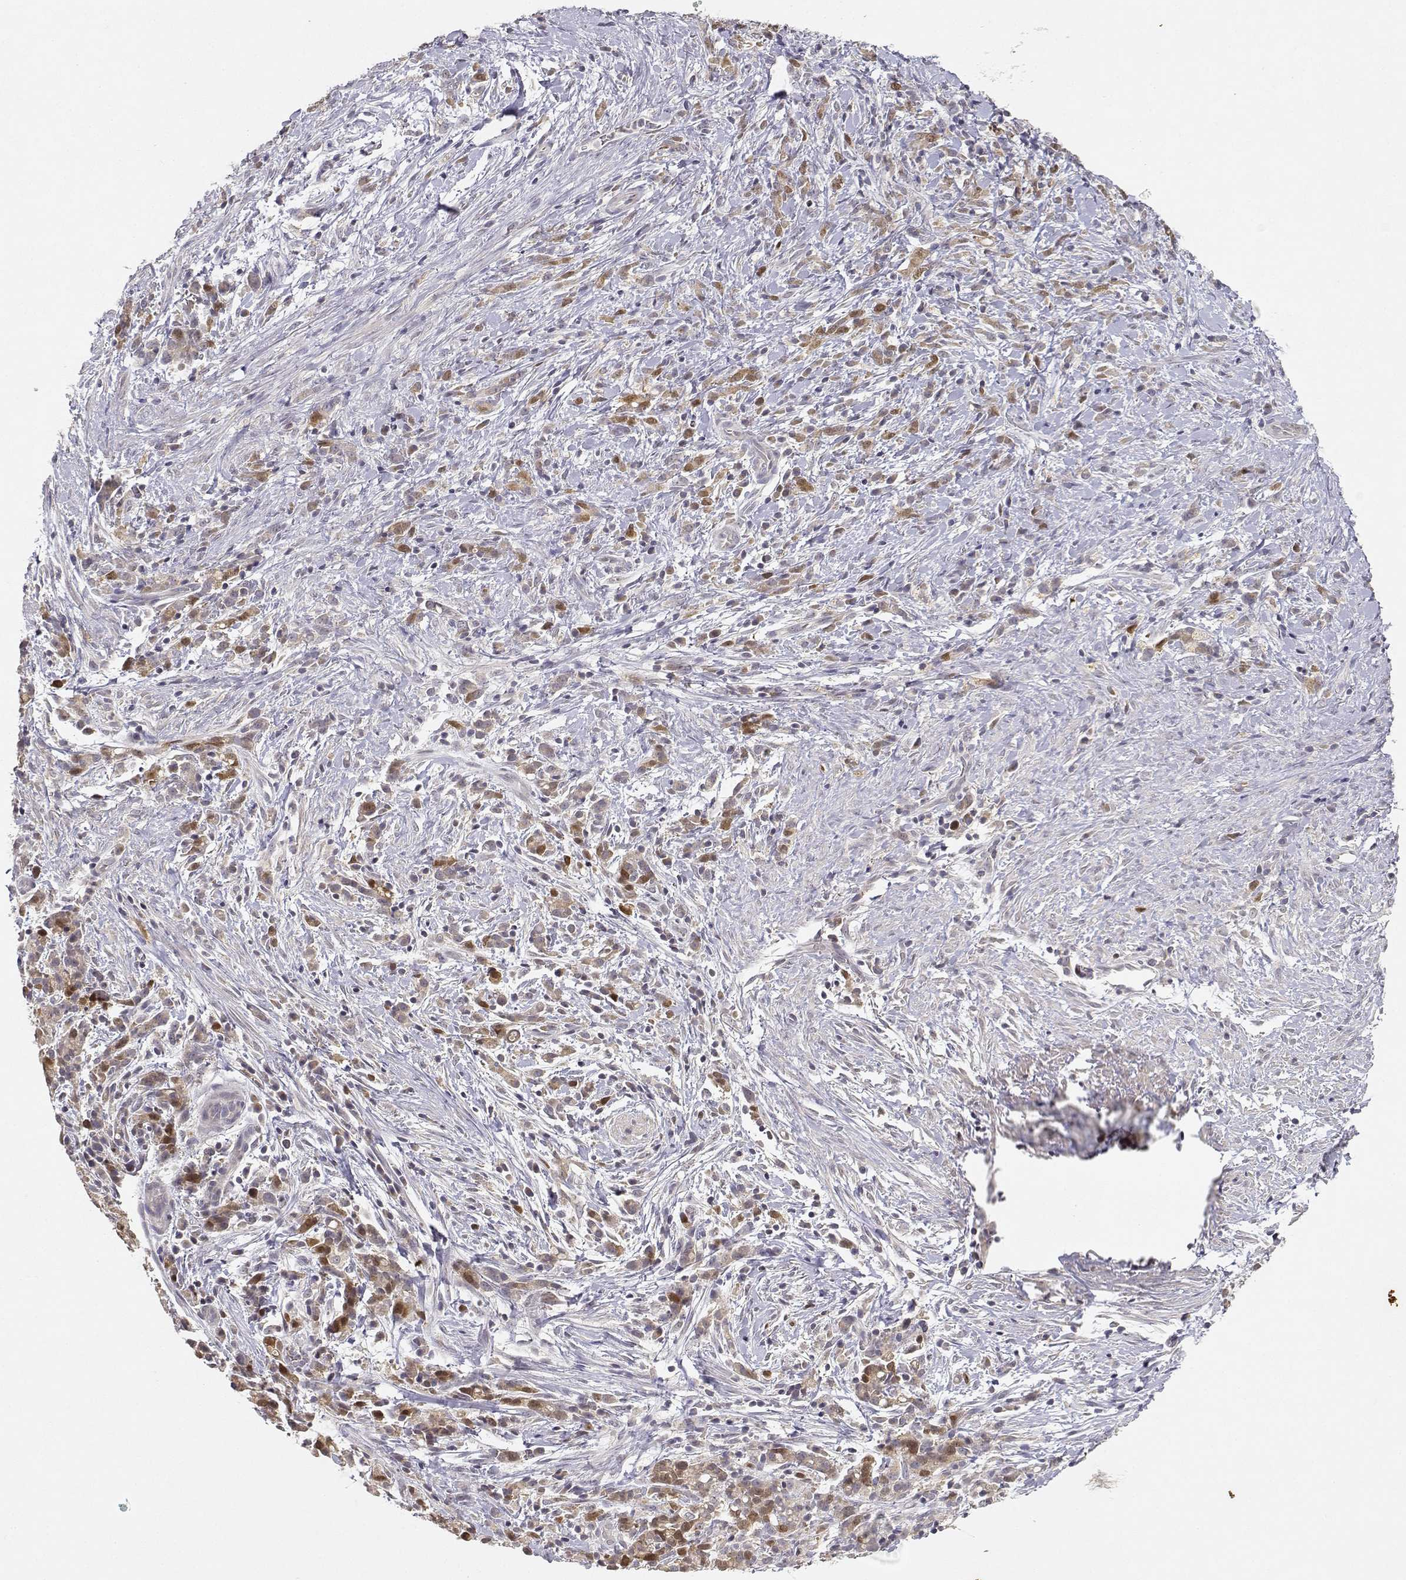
{"staining": {"intensity": "moderate", "quantity": ">75%", "location": "cytoplasmic/membranous,nuclear"}, "tissue": "stomach cancer", "cell_type": "Tumor cells", "image_type": "cancer", "snomed": [{"axis": "morphology", "description": "Adenocarcinoma, NOS"}, {"axis": "topography", "description": "Stomach"}], "caption": "Immunohistochemical staining of stomach adenocarcinoma demonstrates medium levels of moderate cytoplasmic/membranous and nuclear protein positivity in approximately >75% of tumor cells.", "gene": "RAD51", "patient": {"sex": "female", "age": 57}}